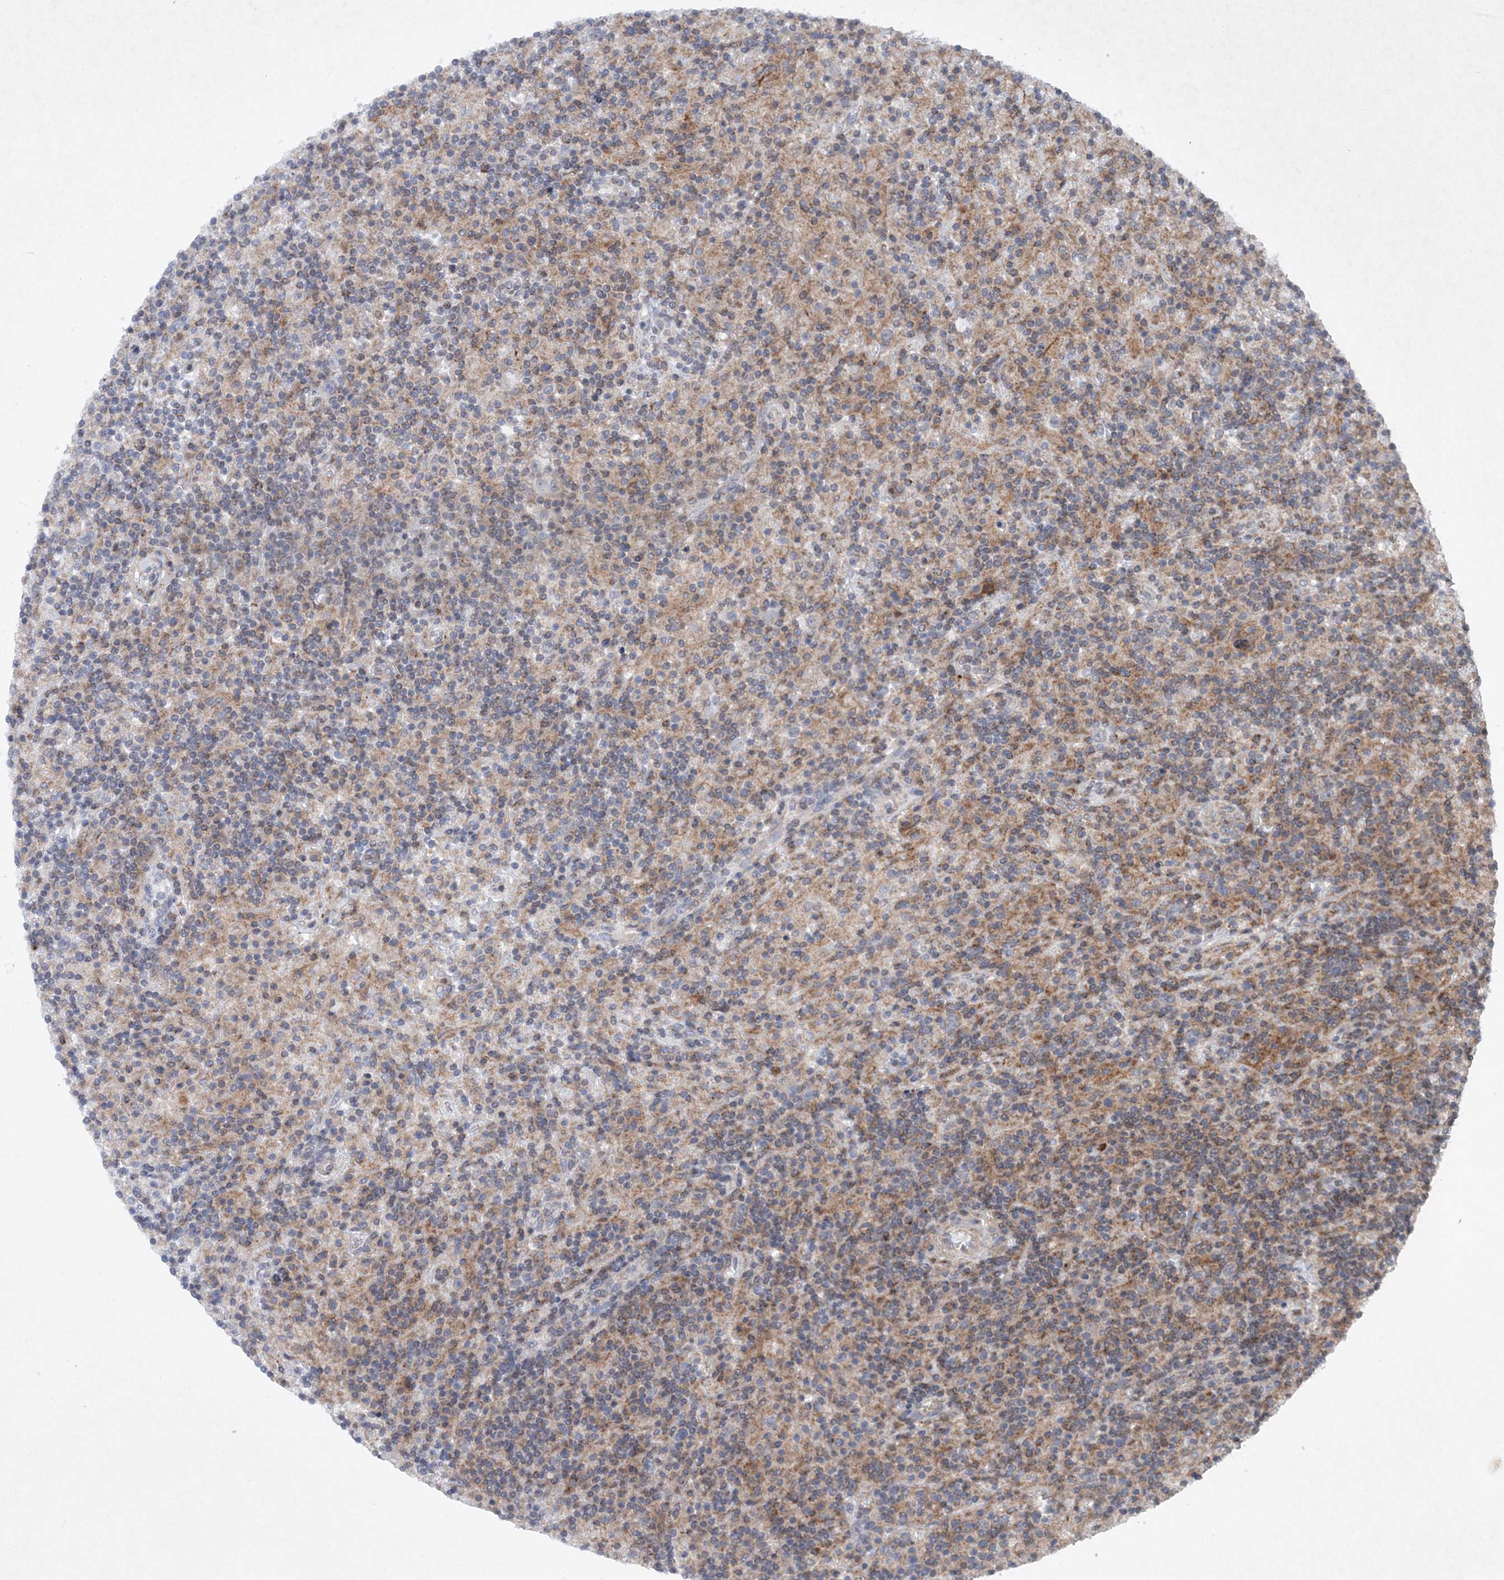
{"staining": {"intensity": "negative", "quantity": "none", "location": "none"}, "tissue": "lymphoma", "cell_type": "Tumor cells", "image_type": "cancer", "snomed": [{"axis": "morphology", "description": "Hodgkin's disease, NOS"}, {"axis": "topography", "description": "Lymph node"}], "caption": "Immunohistochemical staining of Hodgkin's disease demonstrates no significant staining in tumor cells. The staining was performed using DAB (3,3'-diaminobenzidine) to visualize the protein expression in brown, while the nuclei were stained in blue with hematoxylin (Magnification: 20x).", "gene": "SOWAHB", "patient": {"sex": "male", "age": 70}}